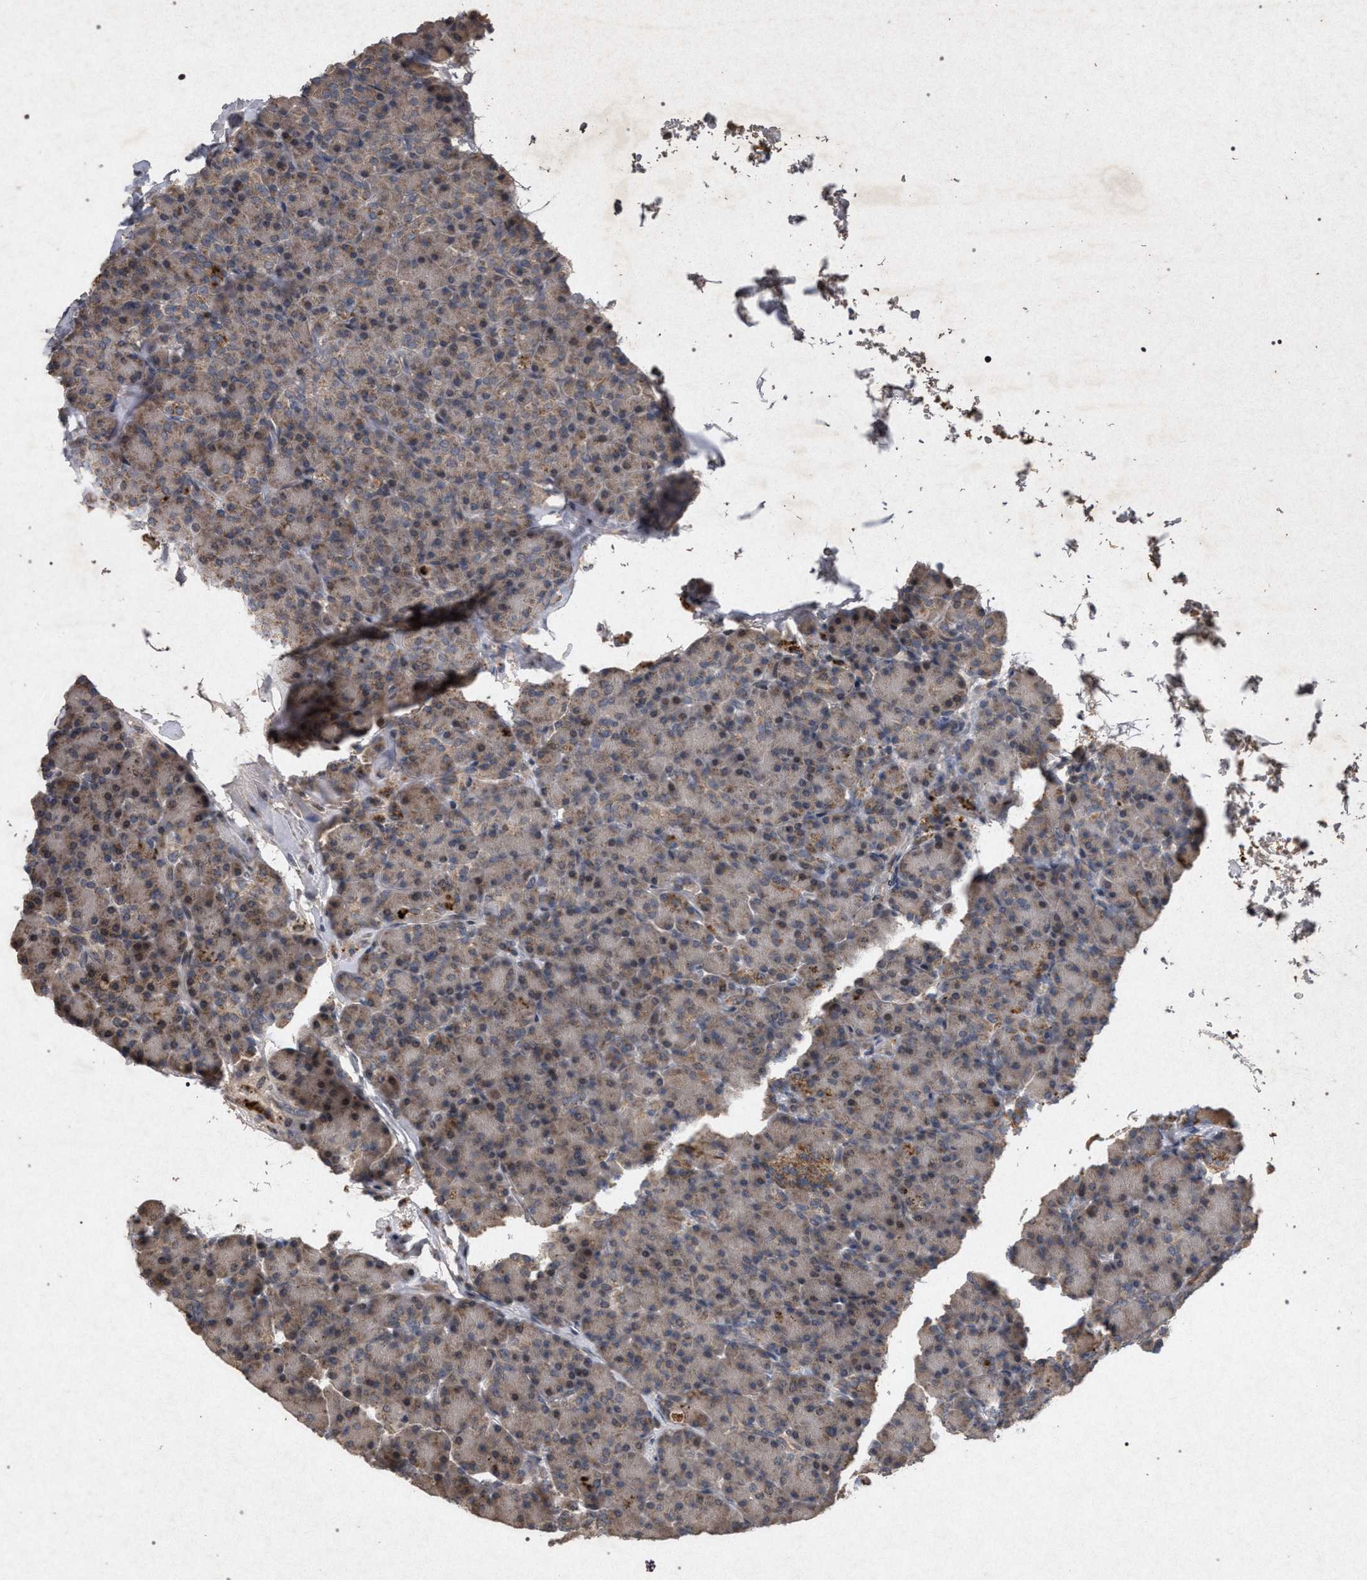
{"staining": {"intensity": "moderate", "quantity": "25%-75%", "location": "cytoplasmic/membranous"}, "tissue": "pancreas", "cell_type": "Exocrine glandular cells", "image_type": "normal", "snomed": [{"axis": "morphology", "description": "Normal tissue, NOS"}, {"axis": "topography", "description": "Pancreas"}], "caption": "Human pancreas stained with a brown dye shows moderate cytoplasmic/membranous positive positivity in approximately 25%-75% of exocrine glandular cells.", "gene": "PKD2L1", "patient": {"sex": "female", "age": 43}}